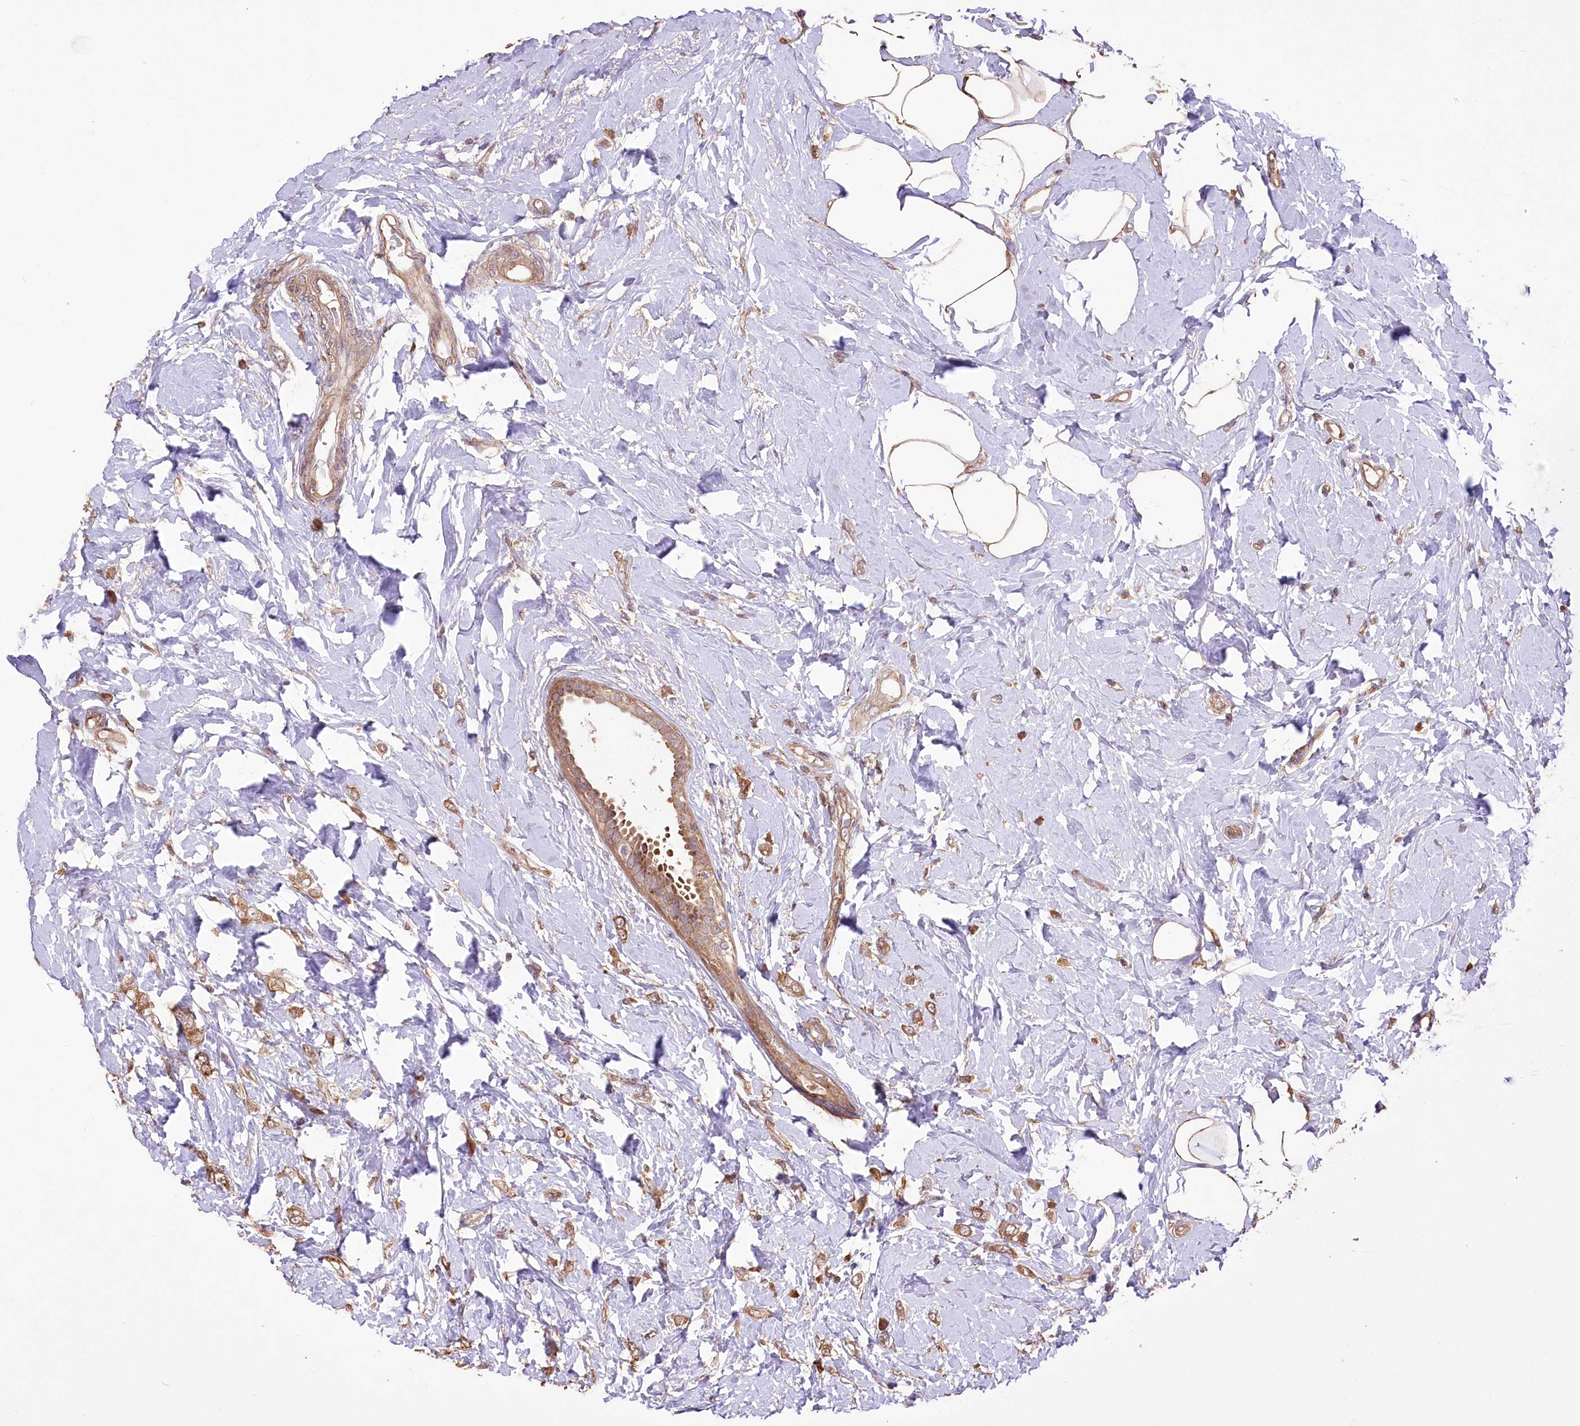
{"staining": {"intensity": "moderate", "quantity": ">75%", "location": "cytoplasmic/membranous"}, "tissue": "breast cancer", "cell_type": "Tumor cells", "image_type": "cancer", "snomed": [{"axis": "morphology", "description": "Lobular carcinoma"}, {"axis": "topography", "description": "Breast"}], "caption": "High-power microscopy captured an immunohistochemistry (IHC) photomicrograph of breast cancer, revealing moderate cytoplasmic/membranous staining in approximately >75% of tumor cells.", "gene": "PRSS53", "patient": {"sex": "female", "age": 47}}